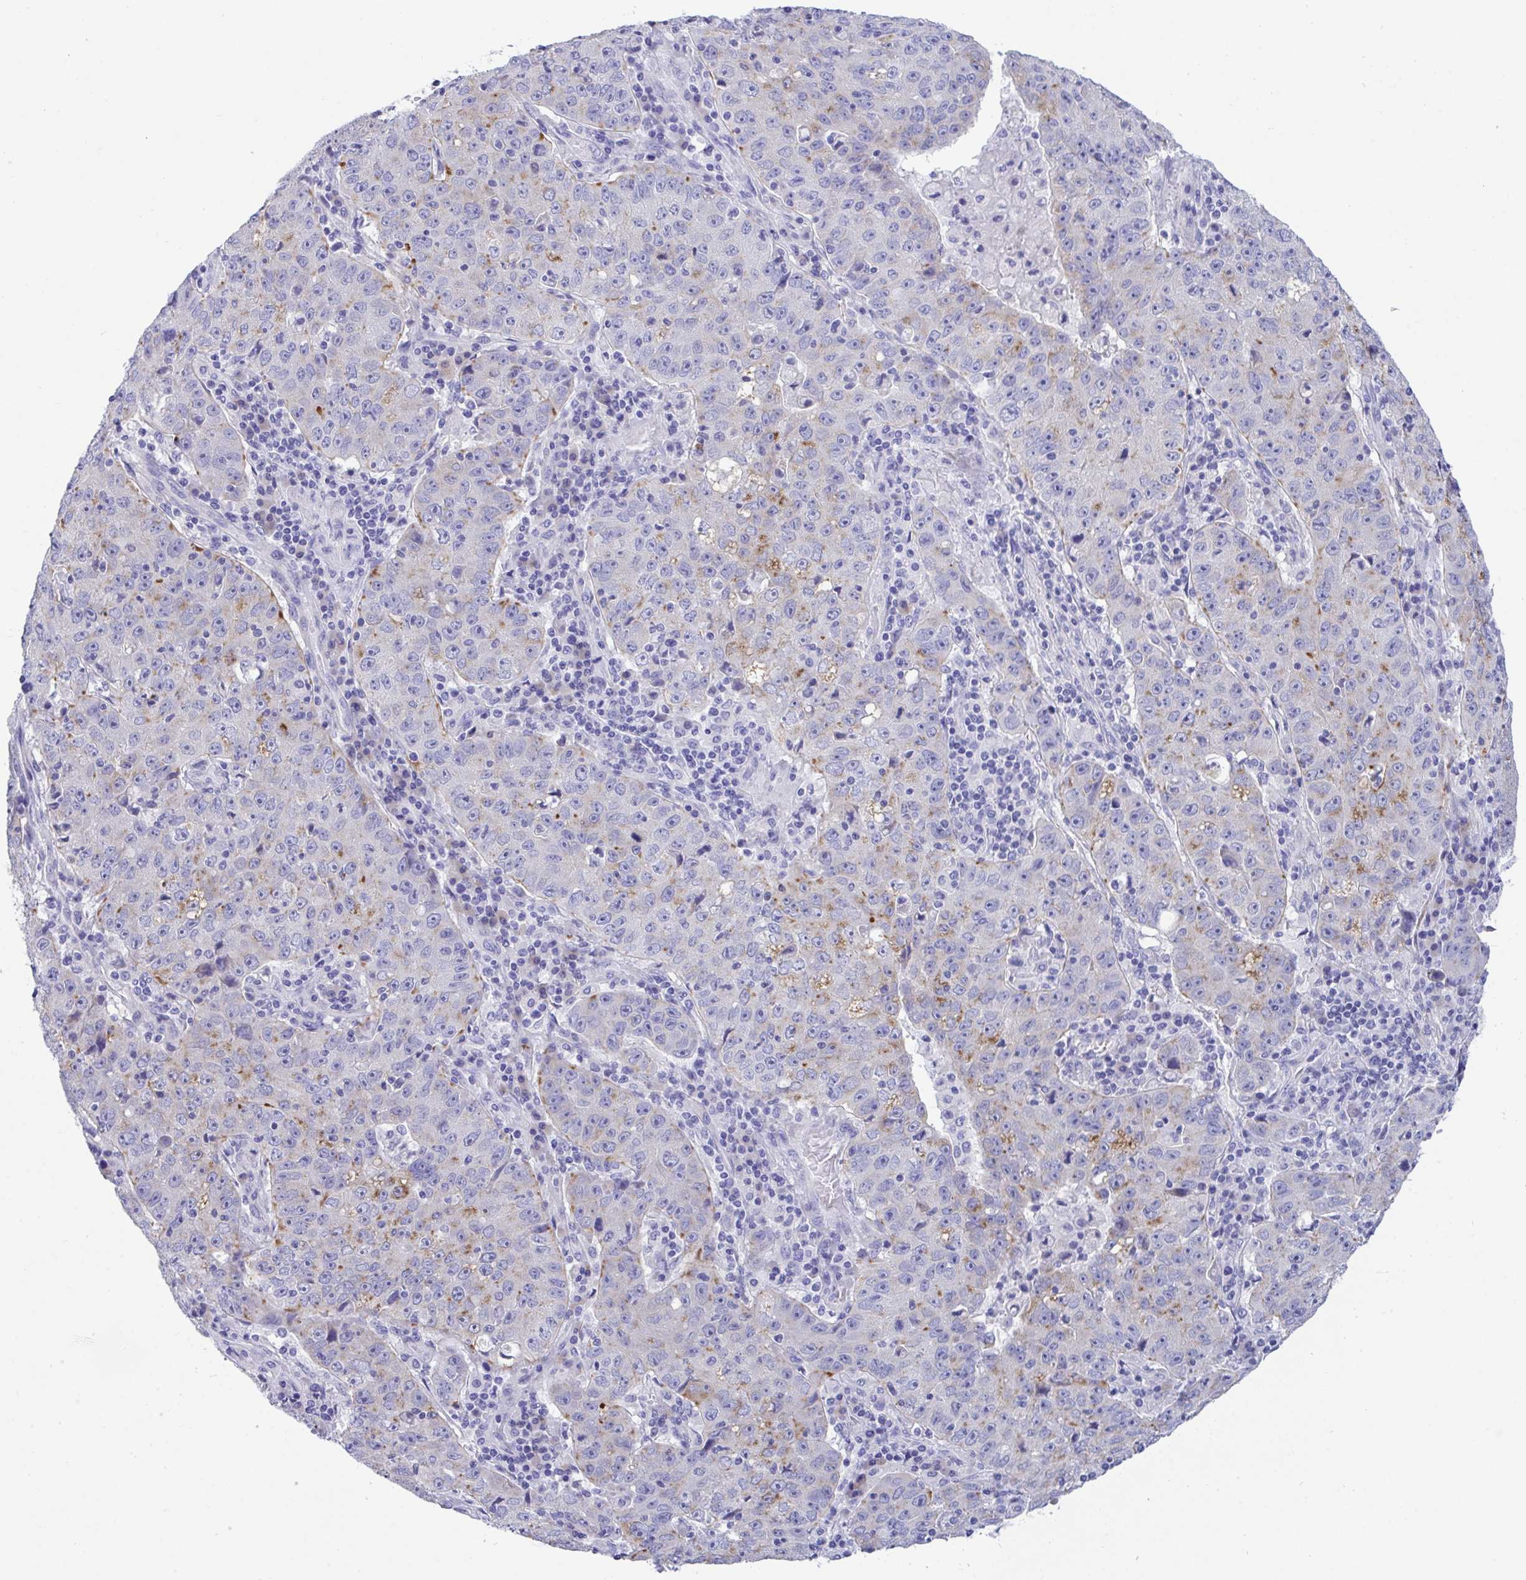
{"staining": {"intensity": "moderate", "quantity": "<25%", "location": "cytoplasmic/membranous"}, "tissue": "lung cancer", "cell_type": "Tumor cells", "image_type": "cancer", "snomed": [{"axis": "morphology", "description": "Normal morphology"}, {"axis": "morphology", "description": "Adenocarcinoma, NOS"}, {"axis": "topography", "description": "Lymph node"}, {"axis": "topography", "description": "Lung"}], "caption": "This is a micrograph of IHC staining of lung adenocarcinoma, which shows moderate expression in the cytoplasmic/membranous of tumor cells.", "gene": "TMEM106B", "patient": {"sex": "female", "age": 57}}